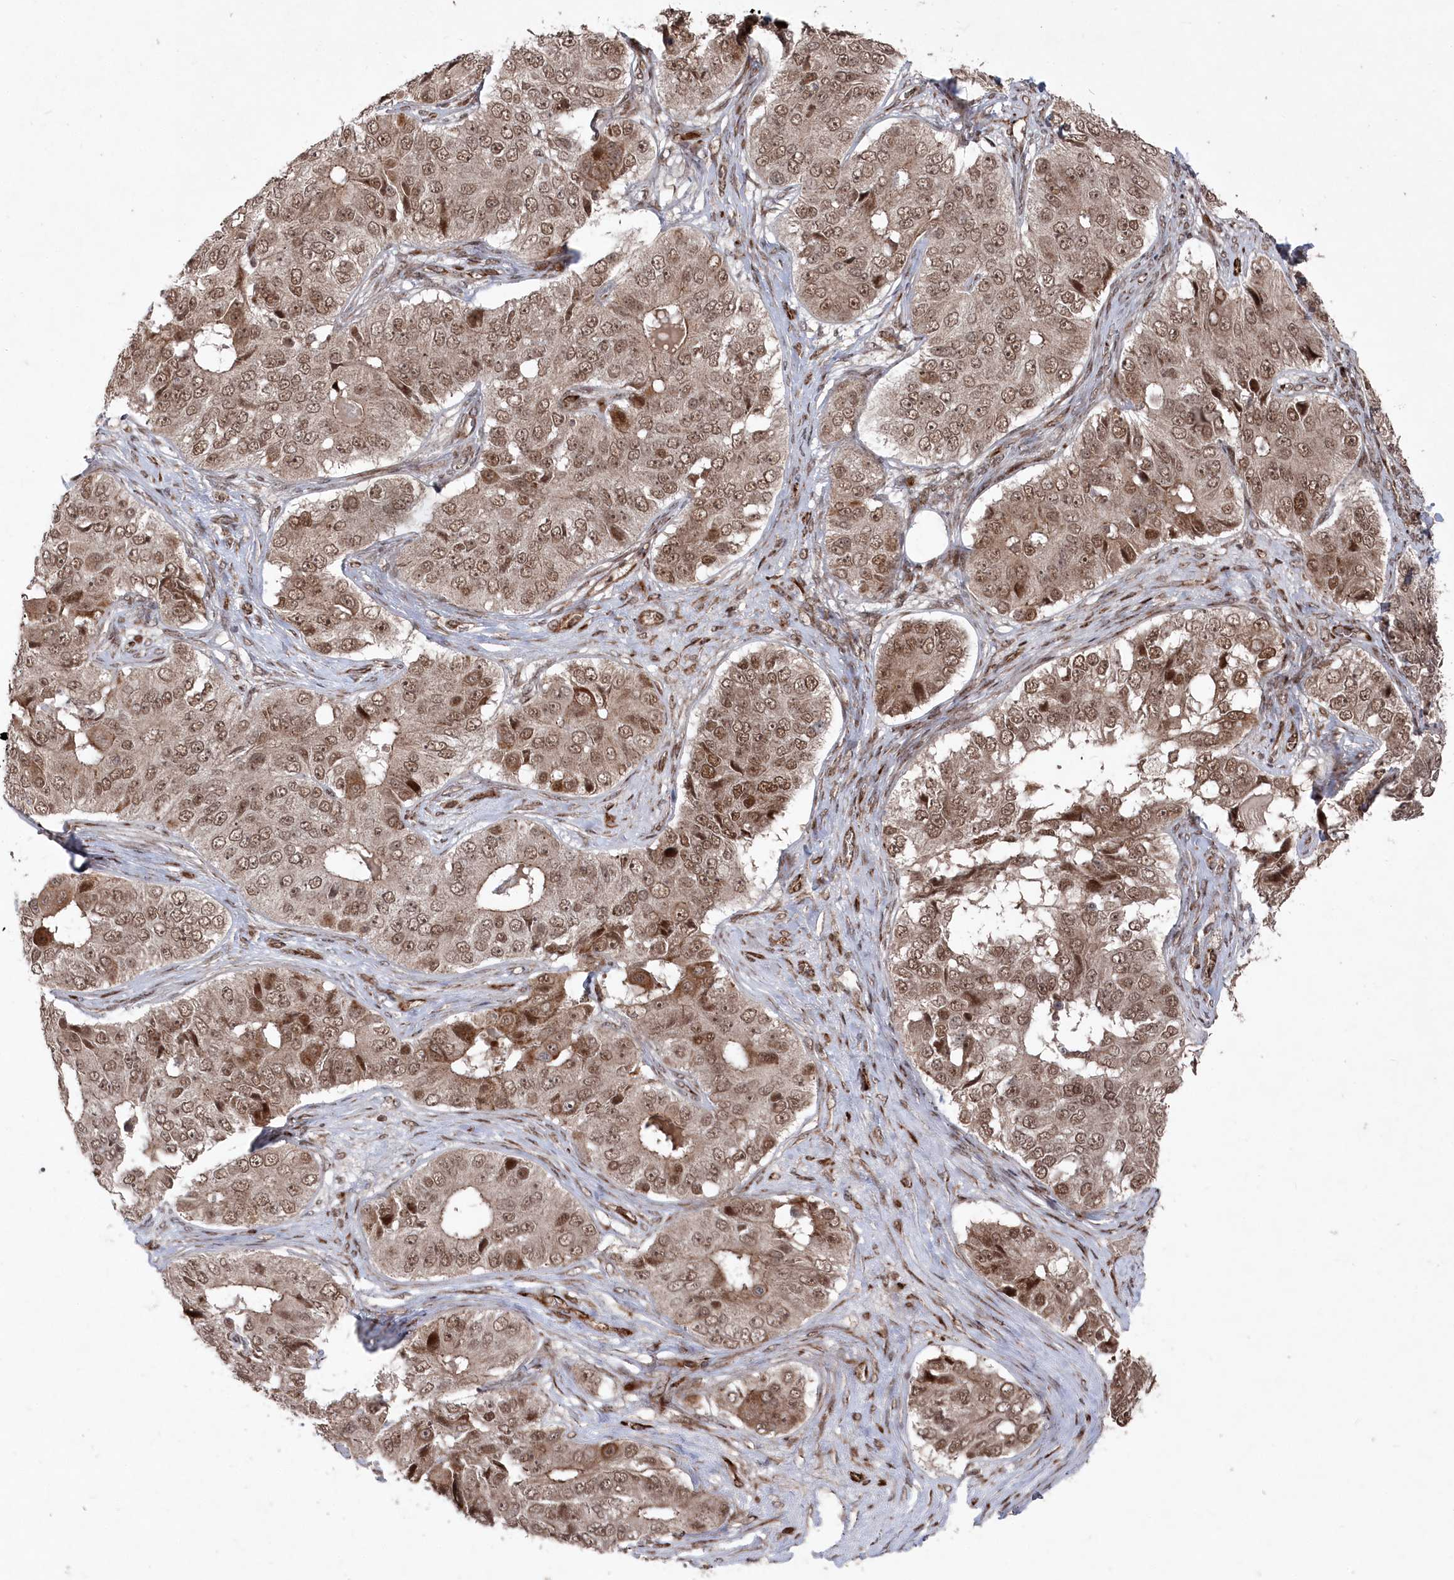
{"staining": {"intensity": "moderate", "quantity": ">75%", "location": "cytoplasmic/membranous,nuclear"}, "tissue": "ovarian cancer", "cell_type": "Tumor cells", "image_type": "cancer", "snomed": [{"axis": "morphology", "description": "Carcinoma, endometroid"}, {"axis": "topography", "description": "Ovary"}], "caption": "Protein analysis of ovarian cancer (endometroid carcinoma) tissue displays moderate cytoplasmic/membranous and nuclear expression in approximately >75% of tumor cells.", "gene": "POLR3A", "patient": {"sex": "female", "age": 51}}